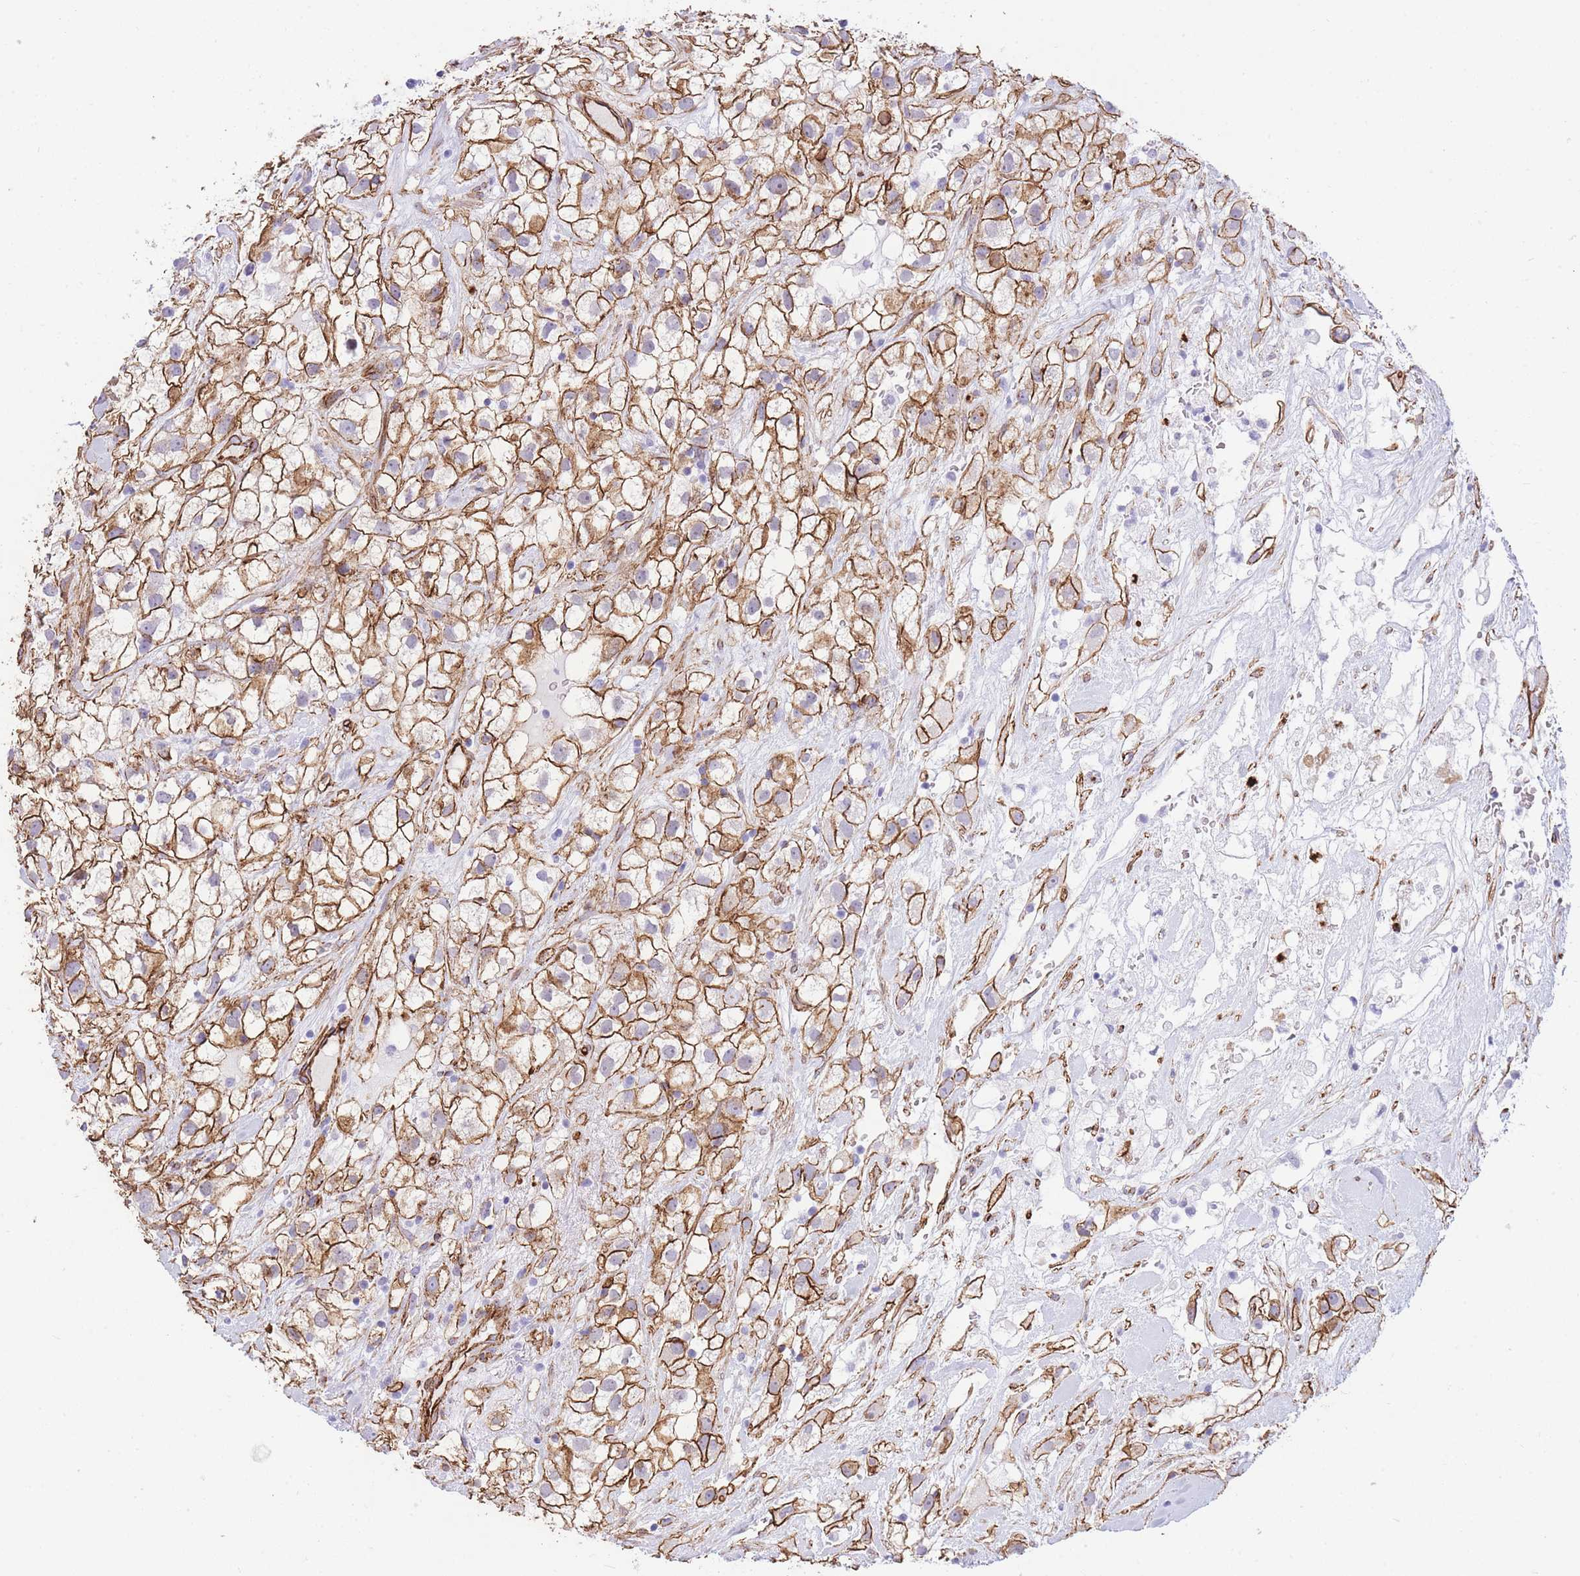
{"staining": {"intensity": "moderate", "quantity": ">75%", "location": "cytoplasmic/membranous"}, "tissue": "renal cancer", "cell_type": "Tumor cells", "image_type": "cancer", "snomed": [{"axis": "morphology", "description": "Adenocarcinoma, NOS"}, {"axis": "topography", "description": "Kidney"}], "caption": "Immunohistochemistry (IHC) (DAB) staining of human renal adenocarcinoma displays moderate cytoplasmic/membranous protein positivity in approximately >75% of tumor cells. The protein is shown in brown color, while the nuclei are stained blue.", "gene": "CAVIN1", "patient": {"sex": "male", "age": 59}}